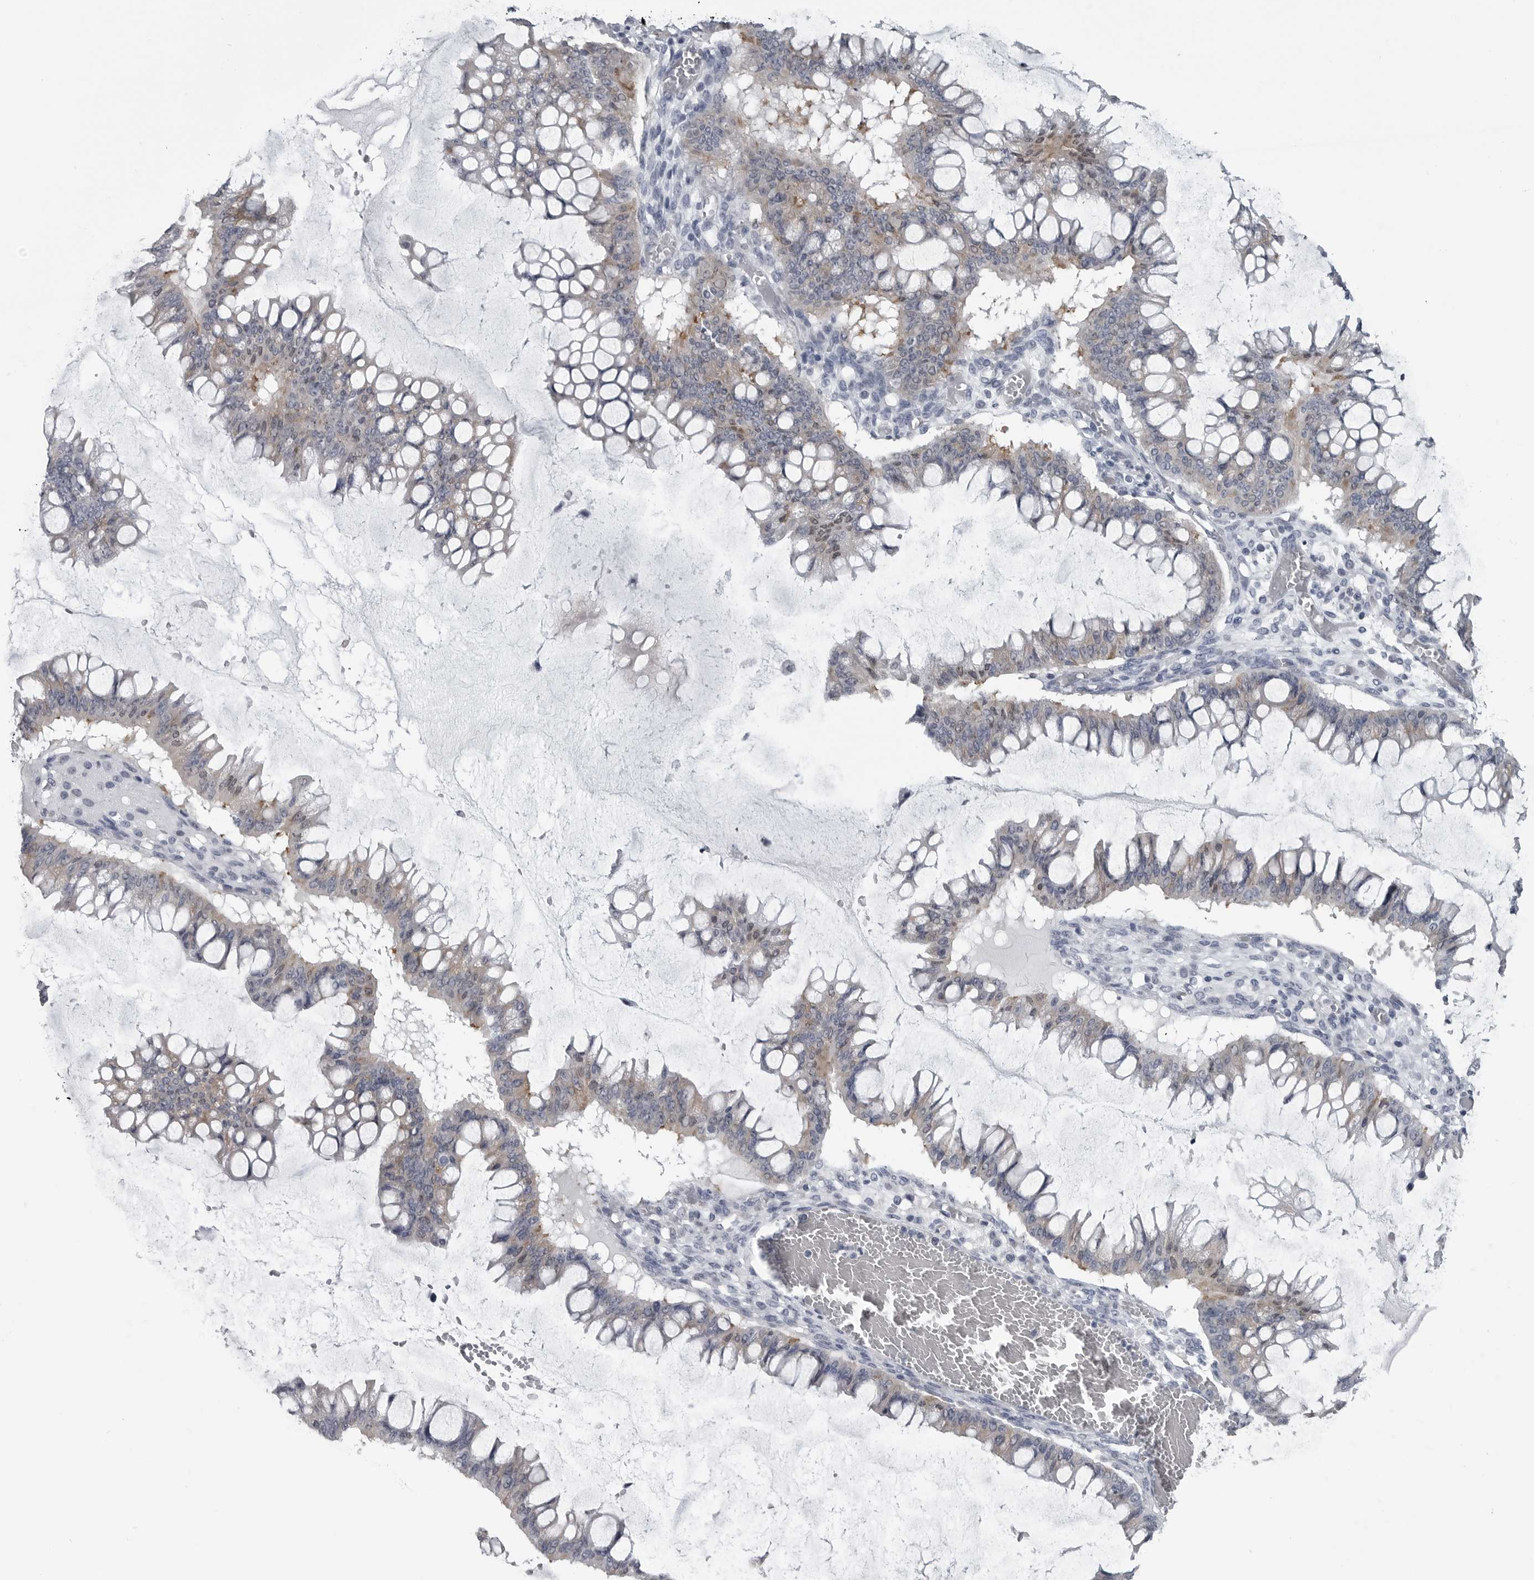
{"staining": {"intensity": "weak", "quantity": "<25%", "location": "cytoplasmic/membranous"}, "tissue": "ovarian cancer", "cell_type": "Tumor cells", "image_type": "cancer", "snomed": [{"axis": "morphology", "description": "Cystadenocarcinoma, mucinous, NOS"}, {"axis": "topography", "description": "Ovary"}], "caption": "Ovarian mucinous cystadenocarcinoma was stained to show a protein in brown. There is no significant staining in tumor cells. (Immunohistochemistry, brightfield microscopy, high magnification).", "gene": "MYOC", "patient": {"sex": "female", "age": 73}}